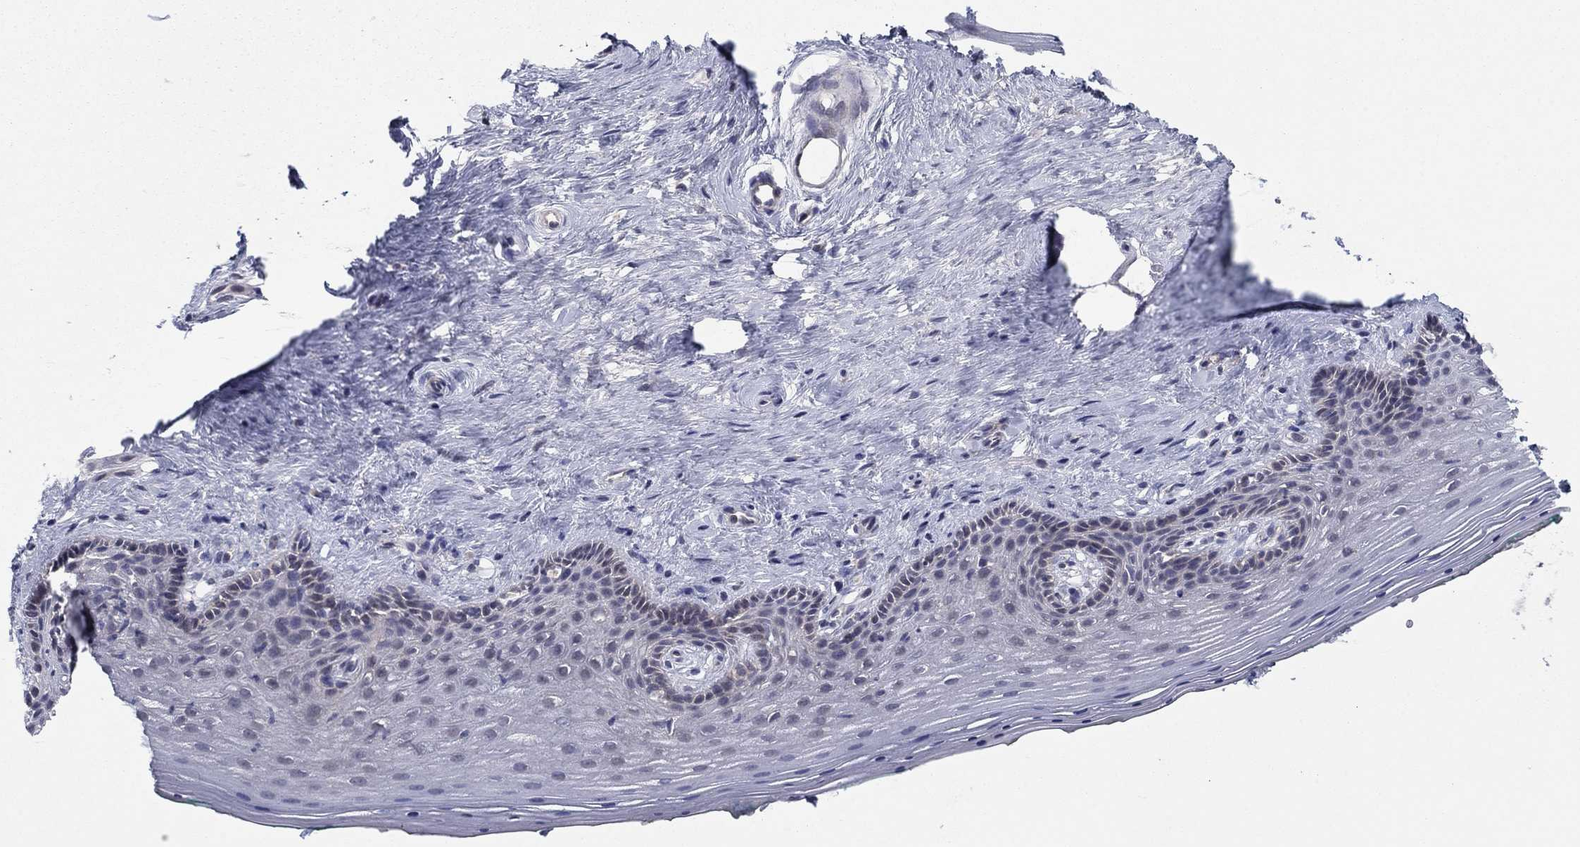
{"staining": {"intensity": "negative", "quantity": "none", "location": "none"}, "tissue": "vagina", "cell_type": "Squamous epithelial cells", "image_type": "normal", "snomed": [{"axis": "morphology", "description": "Normal tissue, NOS"}, {"axis": "topography", "description": "Vagina"}], "caption": "Histopathology image shows no significant protein positivity in squamous epithelial cells of benign vagina.", "gene": "GRHPR", "patient": {"sex": "female", "age": 45}}